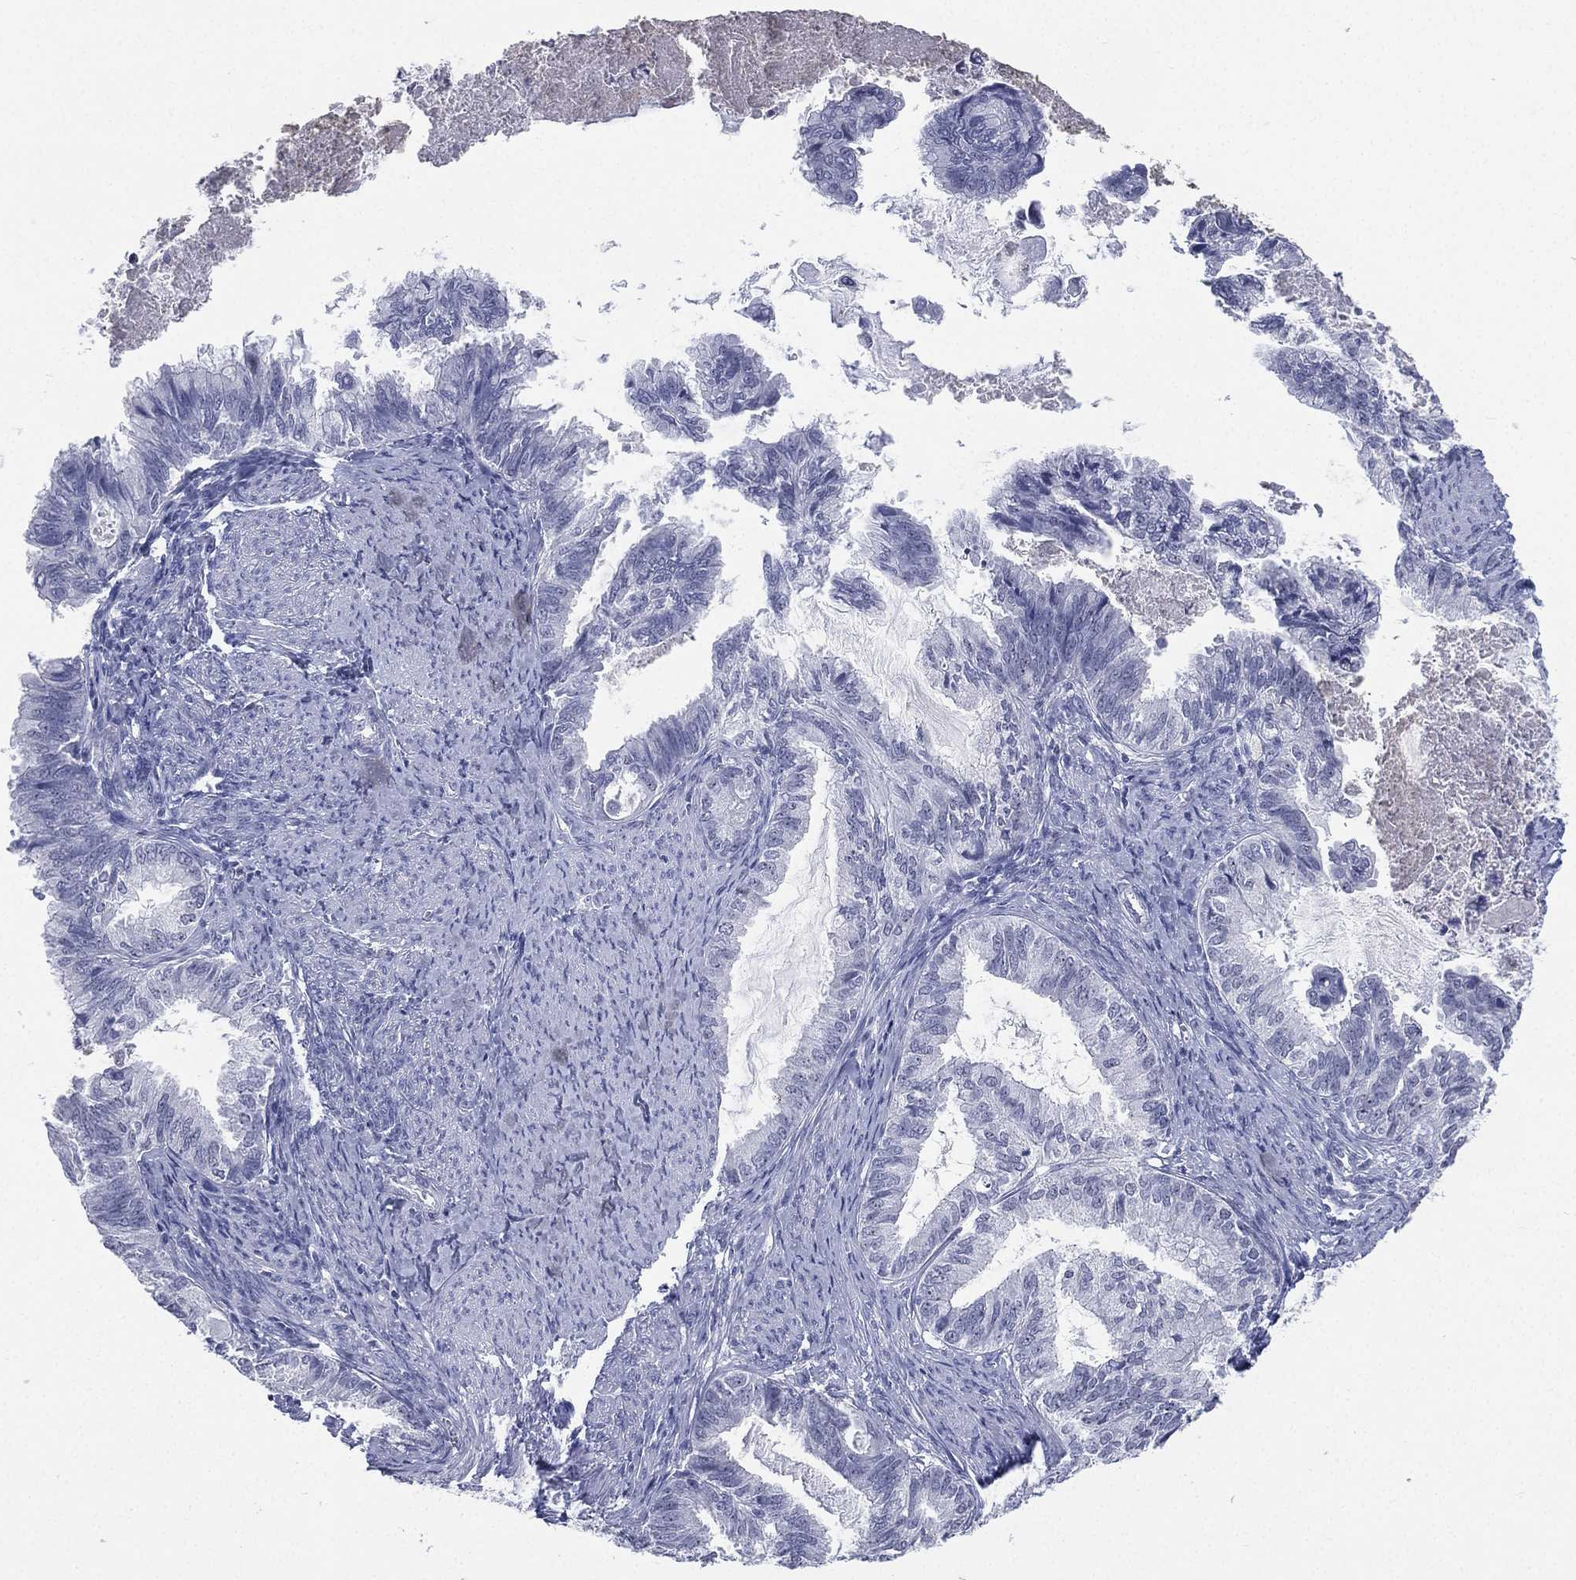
{"staining": {"intensity": "negative", "quantity": "none", "location": "none"}, "tissue": "endometrial cancer", "cell_type": "Tumor cells", "image_type": "cancer", "snomed": [{"axis": "morphology", "description": "Adenocarcinoma, NOS"}, {"axis": "topography", "description": "Endometrium"}], "caption": "Tumor cells are negative for protein expression in human endometrial cancer. (DAB immunohistochemistry (IHC) visualized using brightfield microscopy, high magnification).", "gene": "CD22", "patient": {"sex": "female", "age": 86}}